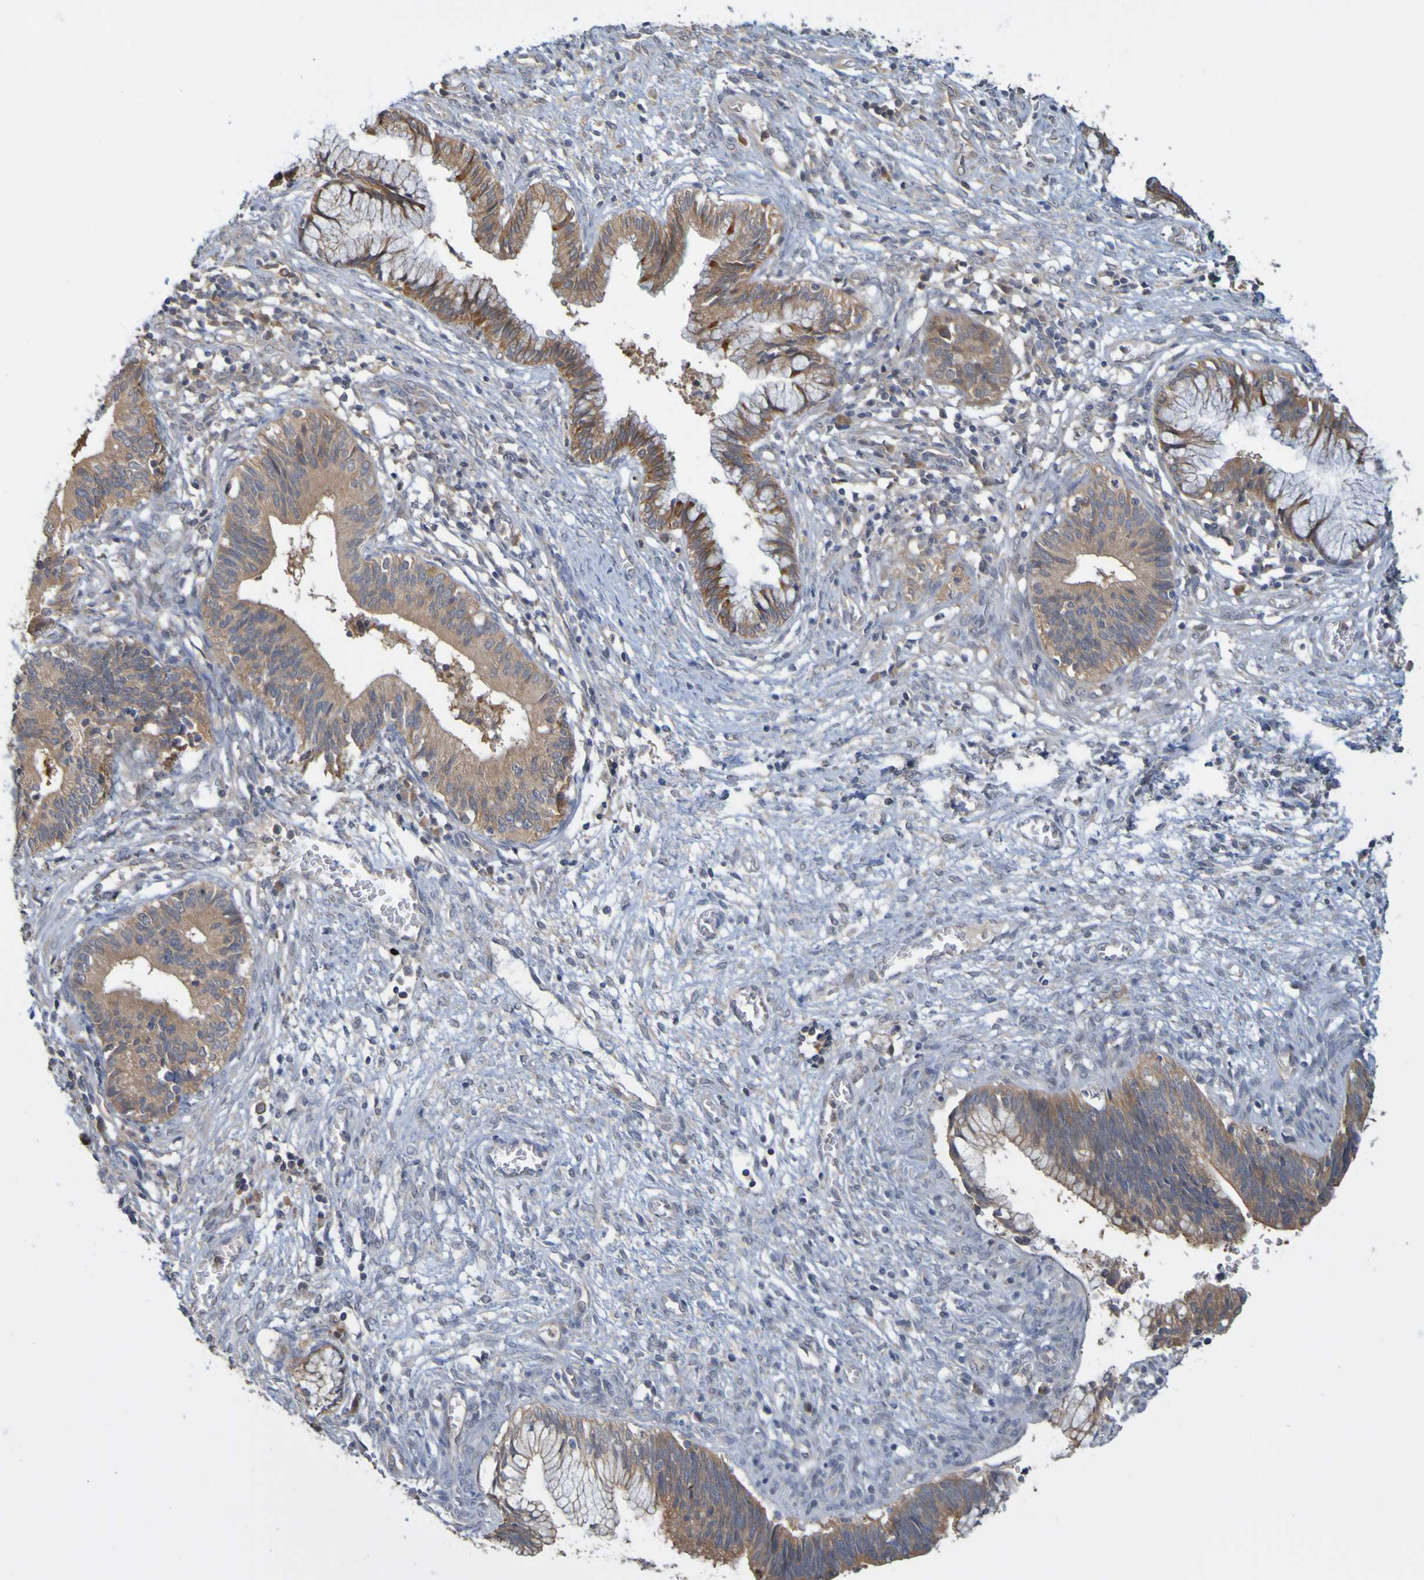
{"staining": {"intensity": "moderate", "quantity": ">75%", "location": "cytoplasmic/membranous"}, "tissue": "cervical cancer", "cell_type": "Tumor cells", "image_type": "cancer", "snomed": [{"axis": "morphology", "description": "Adenocarcinoma, NOS"}, {"axis": "topography", "description": "Cervix"}], "caption": "Immunohistochemistry photomicrograph of neoplastic tissue: cervical cancer stained using immunohistochemistry (IHC) shows medium levels of moderate protein expression localized specifically in the cytoplasmic/membranous of tumor cells, appearing as a cytoplasmic/membranous brown color.", "gene": "NAV2", "patient": {"sex": "female", "age": 44}}